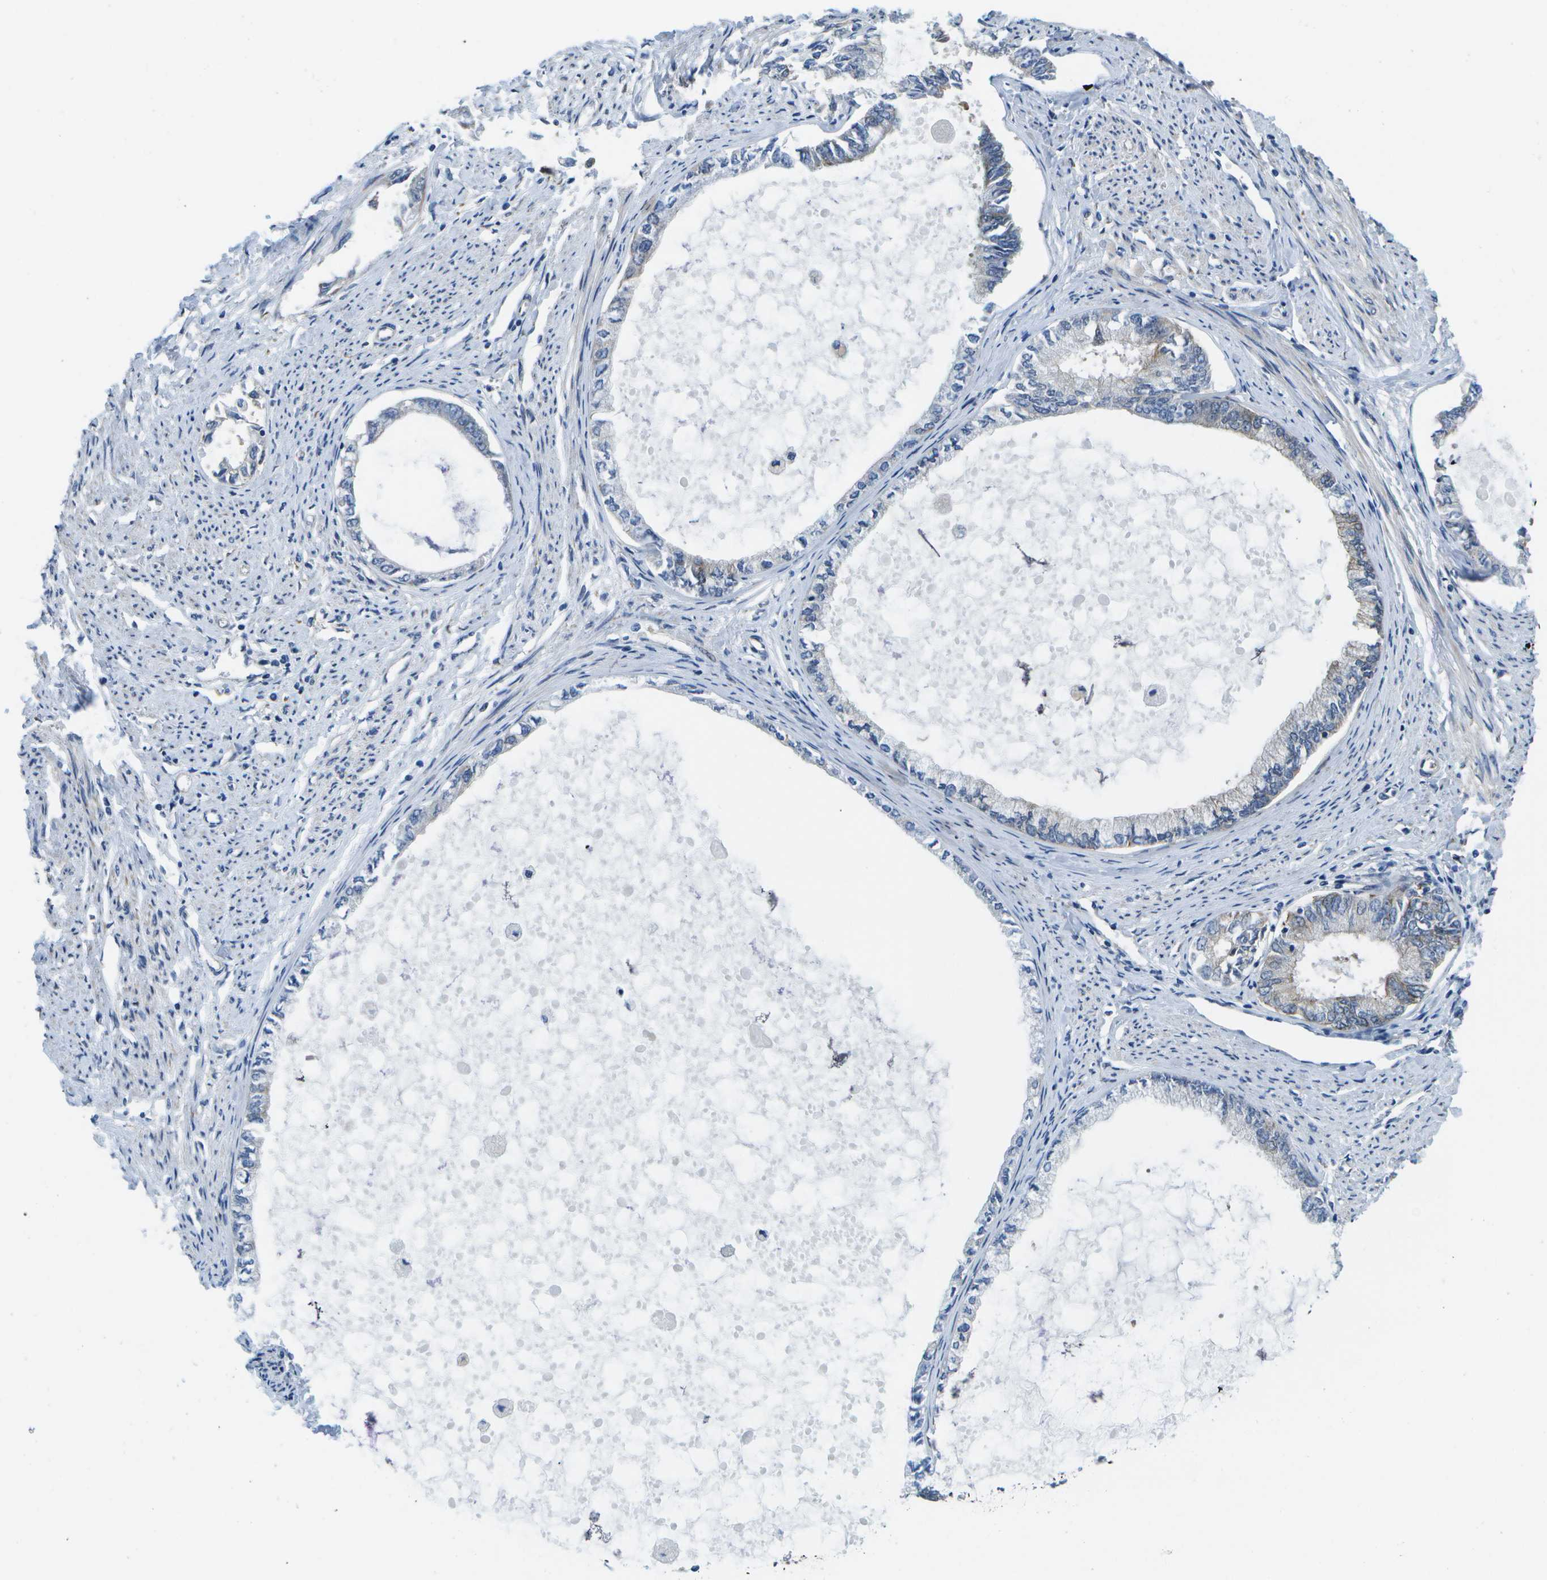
{"staining": {"intensity": "negative", "quantity": "none", "location": "none"}, "tissue": "endometrial cancer", "cell_type": "Tumor cells", "image_type": "cancer", "snomed": [{"axis": "morphology", "description": "Adenocarcinoma, NOS"}, {"axis": "topography", "description": "Endometrium"}], "caption": "Immunohistochemistry (IHC) micrograph of neoplastic tissue: human endometrial cancer stained with DAB (3,3'-diaminobenzidine) displays no significant protein staining in tumor cells. (Stains: DAB immunohistochemistry (IHC) with hematoxylin counter stain, Microscopy: brightfield microscopy at high magnification).", "gene": "P3H1", "patient": {"sex": "female", "age": 86}}